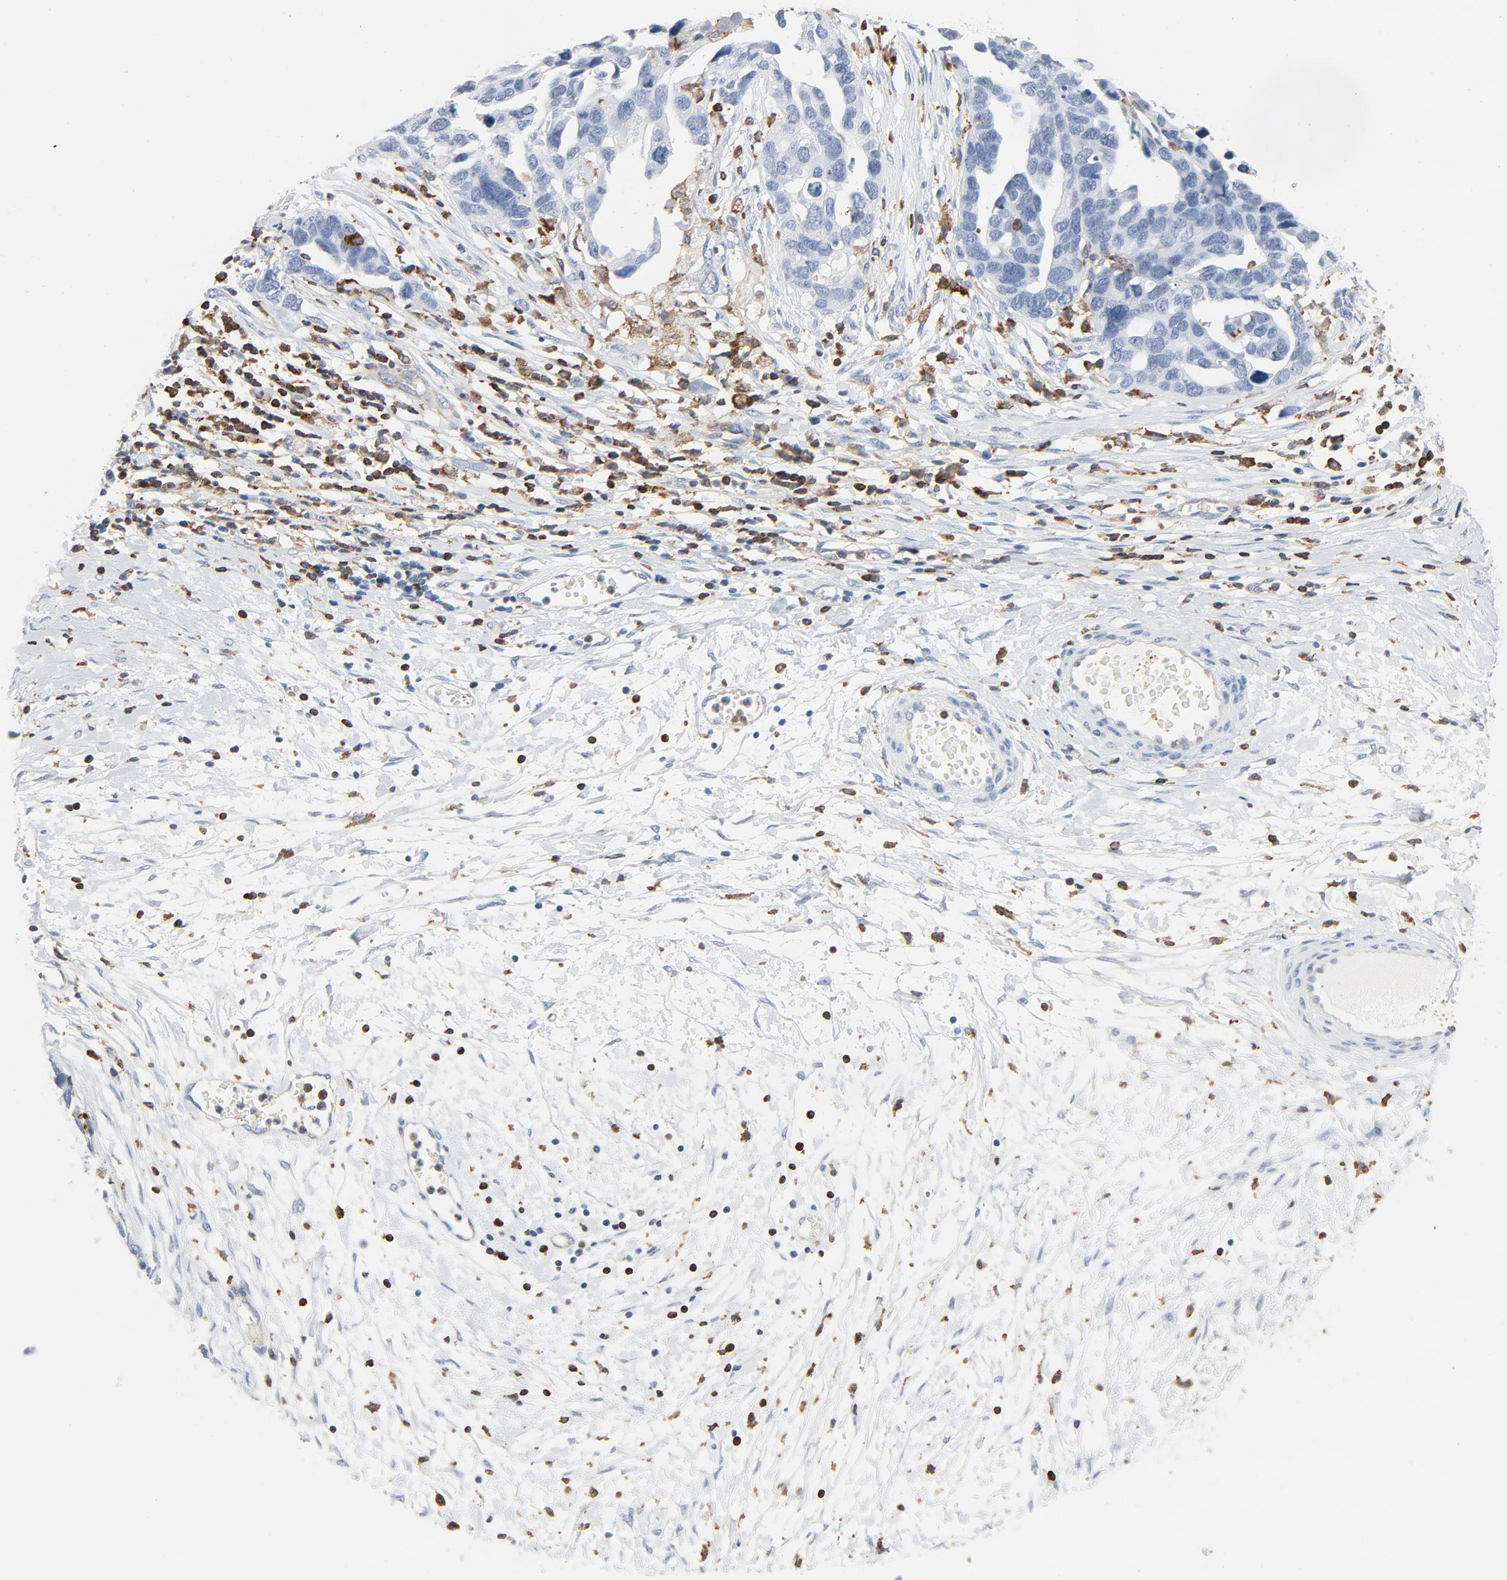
{"staining": {"intensity": "negative", "quantity": "none", "location": "none"}, "tissue": "ovarian cancer", "cell_type": "Tumor cells", "image_type": "cancer", "snomed": [{"axis": "morphology", "description": "Cystadenocarcinoma, serous, NOS"}, {"axis": "topography", "description": "Ovary"}], "caption": "Immunohistochemistry (IHC) histopathology image of neoplastic tissue: human ovarian serous cystadenocarcinoma stained with DAB (3,3'-diaminobenzidine) shows no significant protein staining in tumor cells. (Brightfield microscopy of DAB immunohistochemistry (IHC) at high magnification).", "gene": "LCP2", "patient": {"sex": "female", "age": 54}}